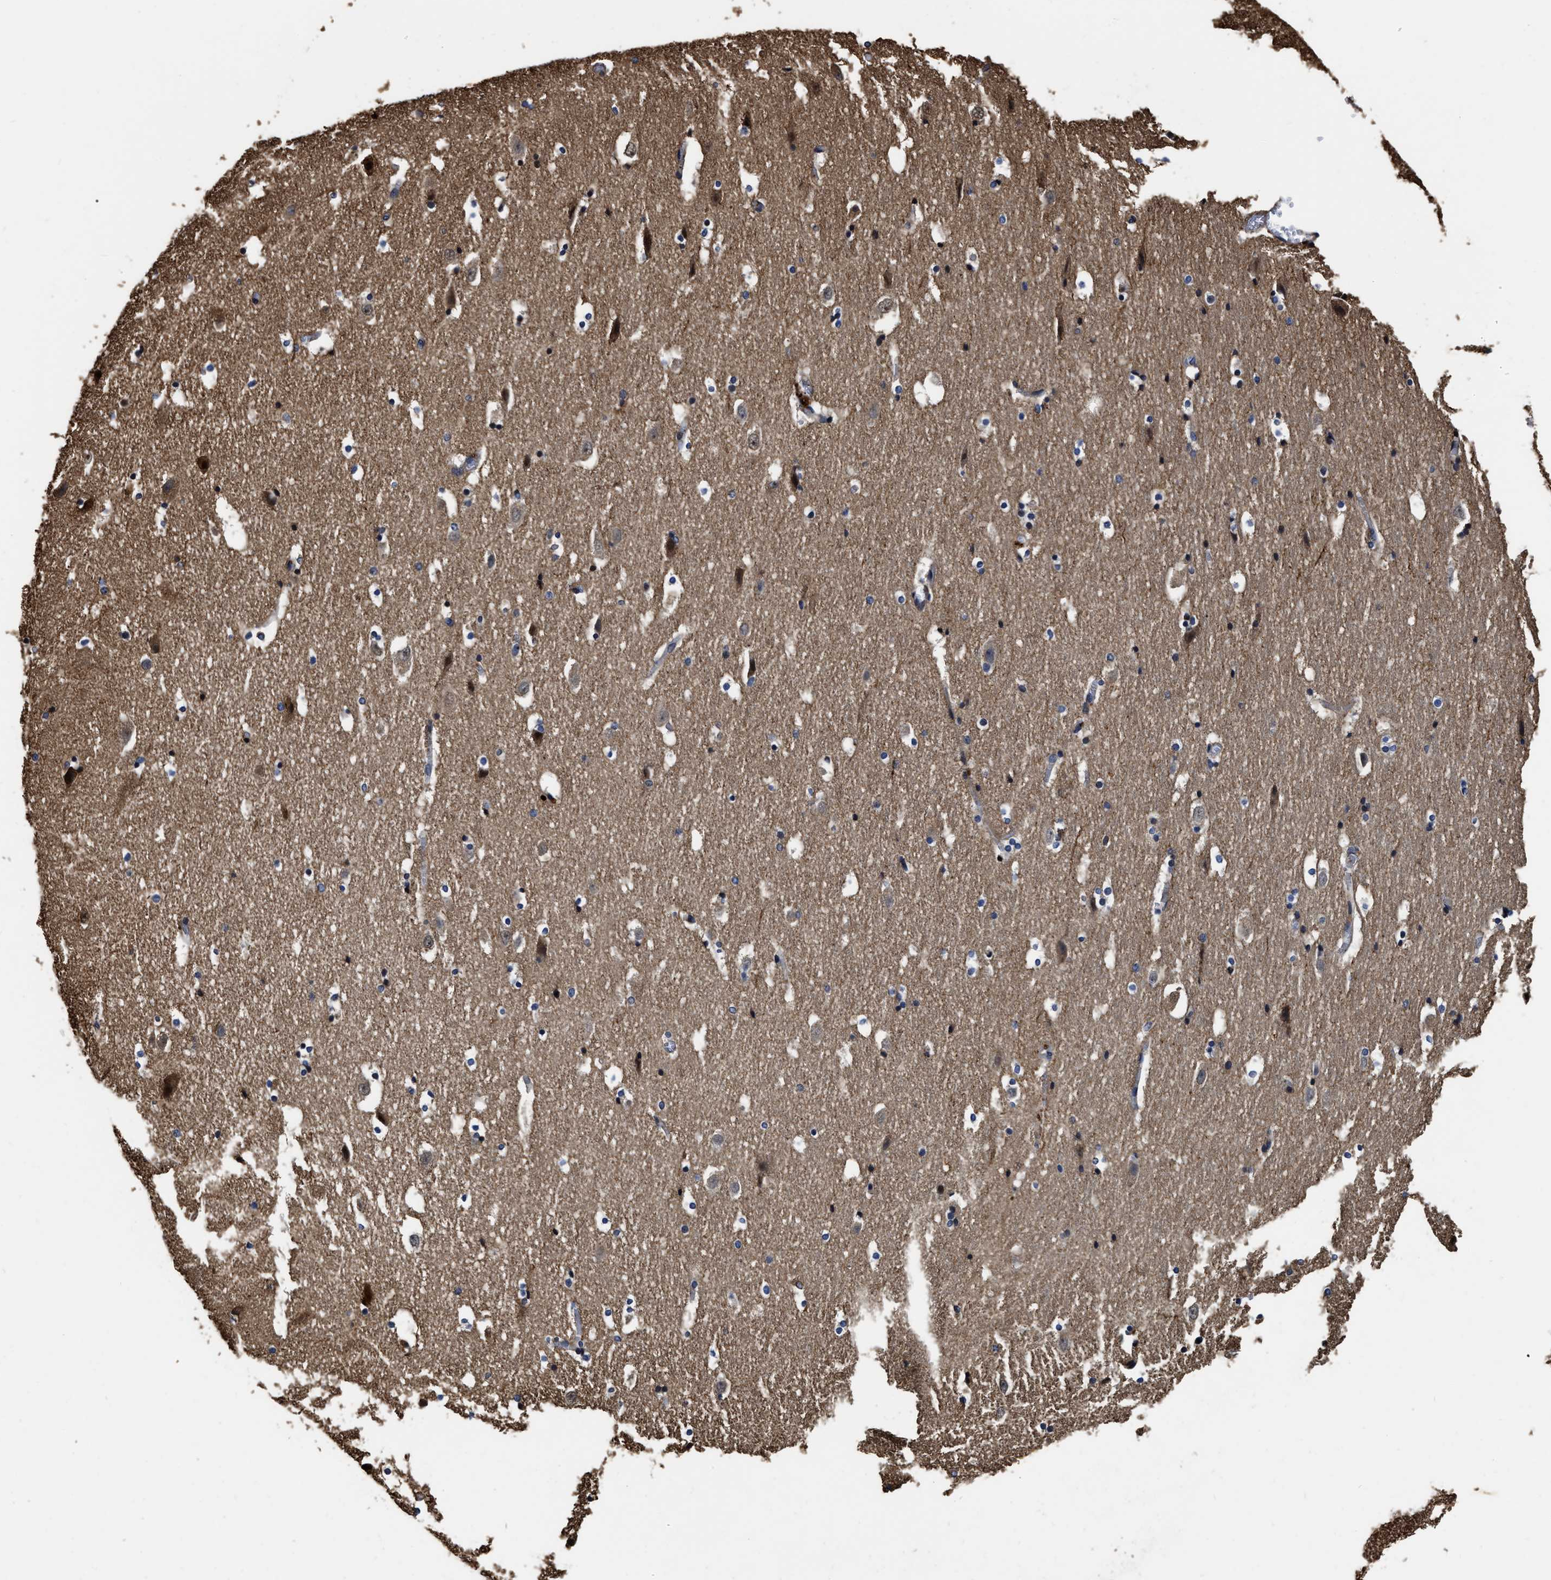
{"staining": {"intensity": "weak", "quantity": "<25%", "location": "cytoplasmic/membranous"}, "tissue": "hippocampus", "cell_type": "Glial cells", "image_type": "normal", "snomed": [{"axis": "morphology", "description": "Normal tissue, NOS"}, {"axis": "topography", "description": "Hippocampus"}], "caption": "Immunohistochemical staining of benign human hippocampus reveals no significant staining in glial cells. The staining was performed using DAB (3,3'-diaminobenzidine) to visualize the protein expression in brown, while the nuclei were stained in blue with hematoxylin (Magnification: 20x).", "gene": "ABCG8", "patient": {"sex": "male", "age": 45}}